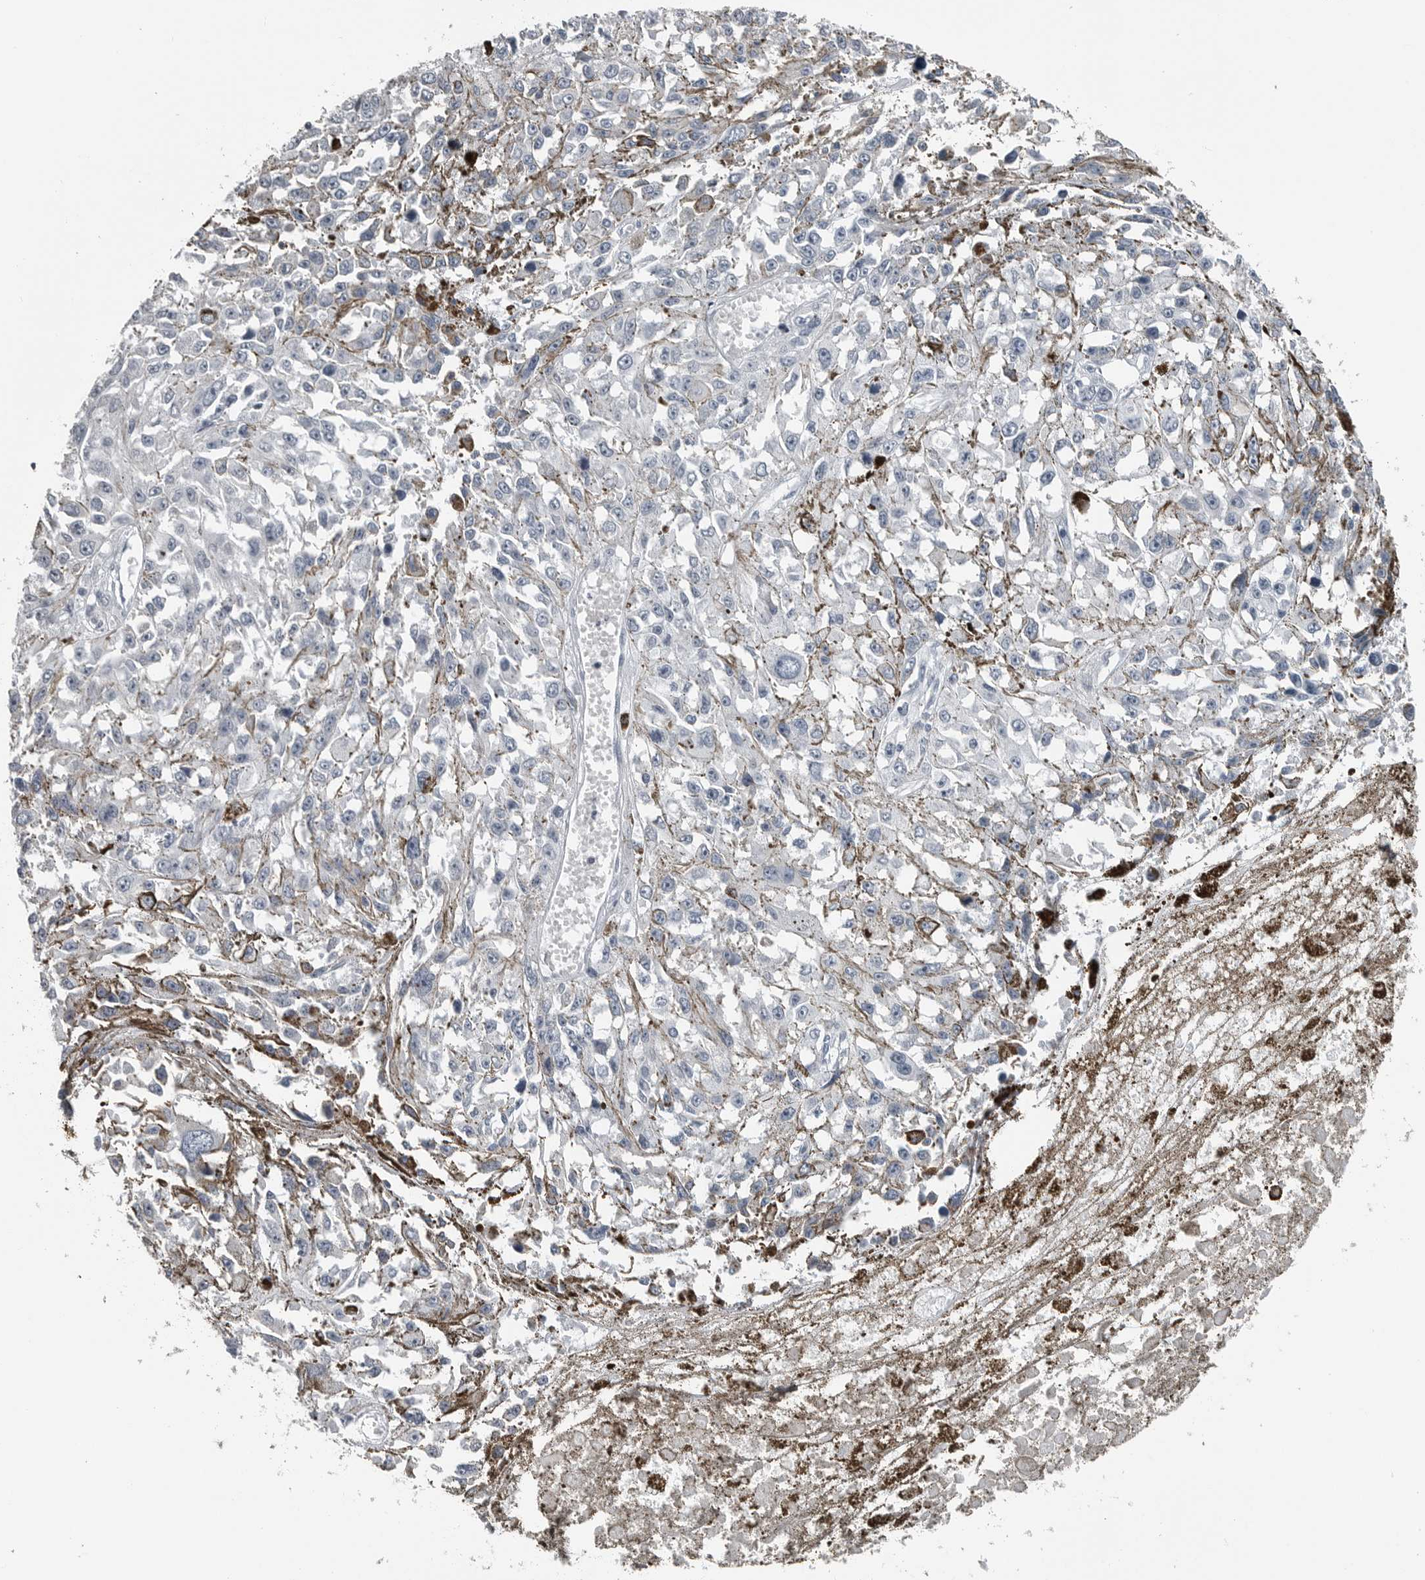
{"staining": {"intensity": "negative", "quantity": "none", "location": "none"}, "tissue": "melanoma", "cell_type": "Tumor cells", "image_type": "cancer", "snomed": [{"axis": "morphology", "description": "Malignant melanoma, Metastatic site"}, {"axis": "topography", "description": "Lymph node"}], "caption": "Immunohistochemical staining of human melanoma exhibits no significant positivity in tumor cells.", "gene": "SPINK1", "patient": {"sex": "male", "age": 59}}